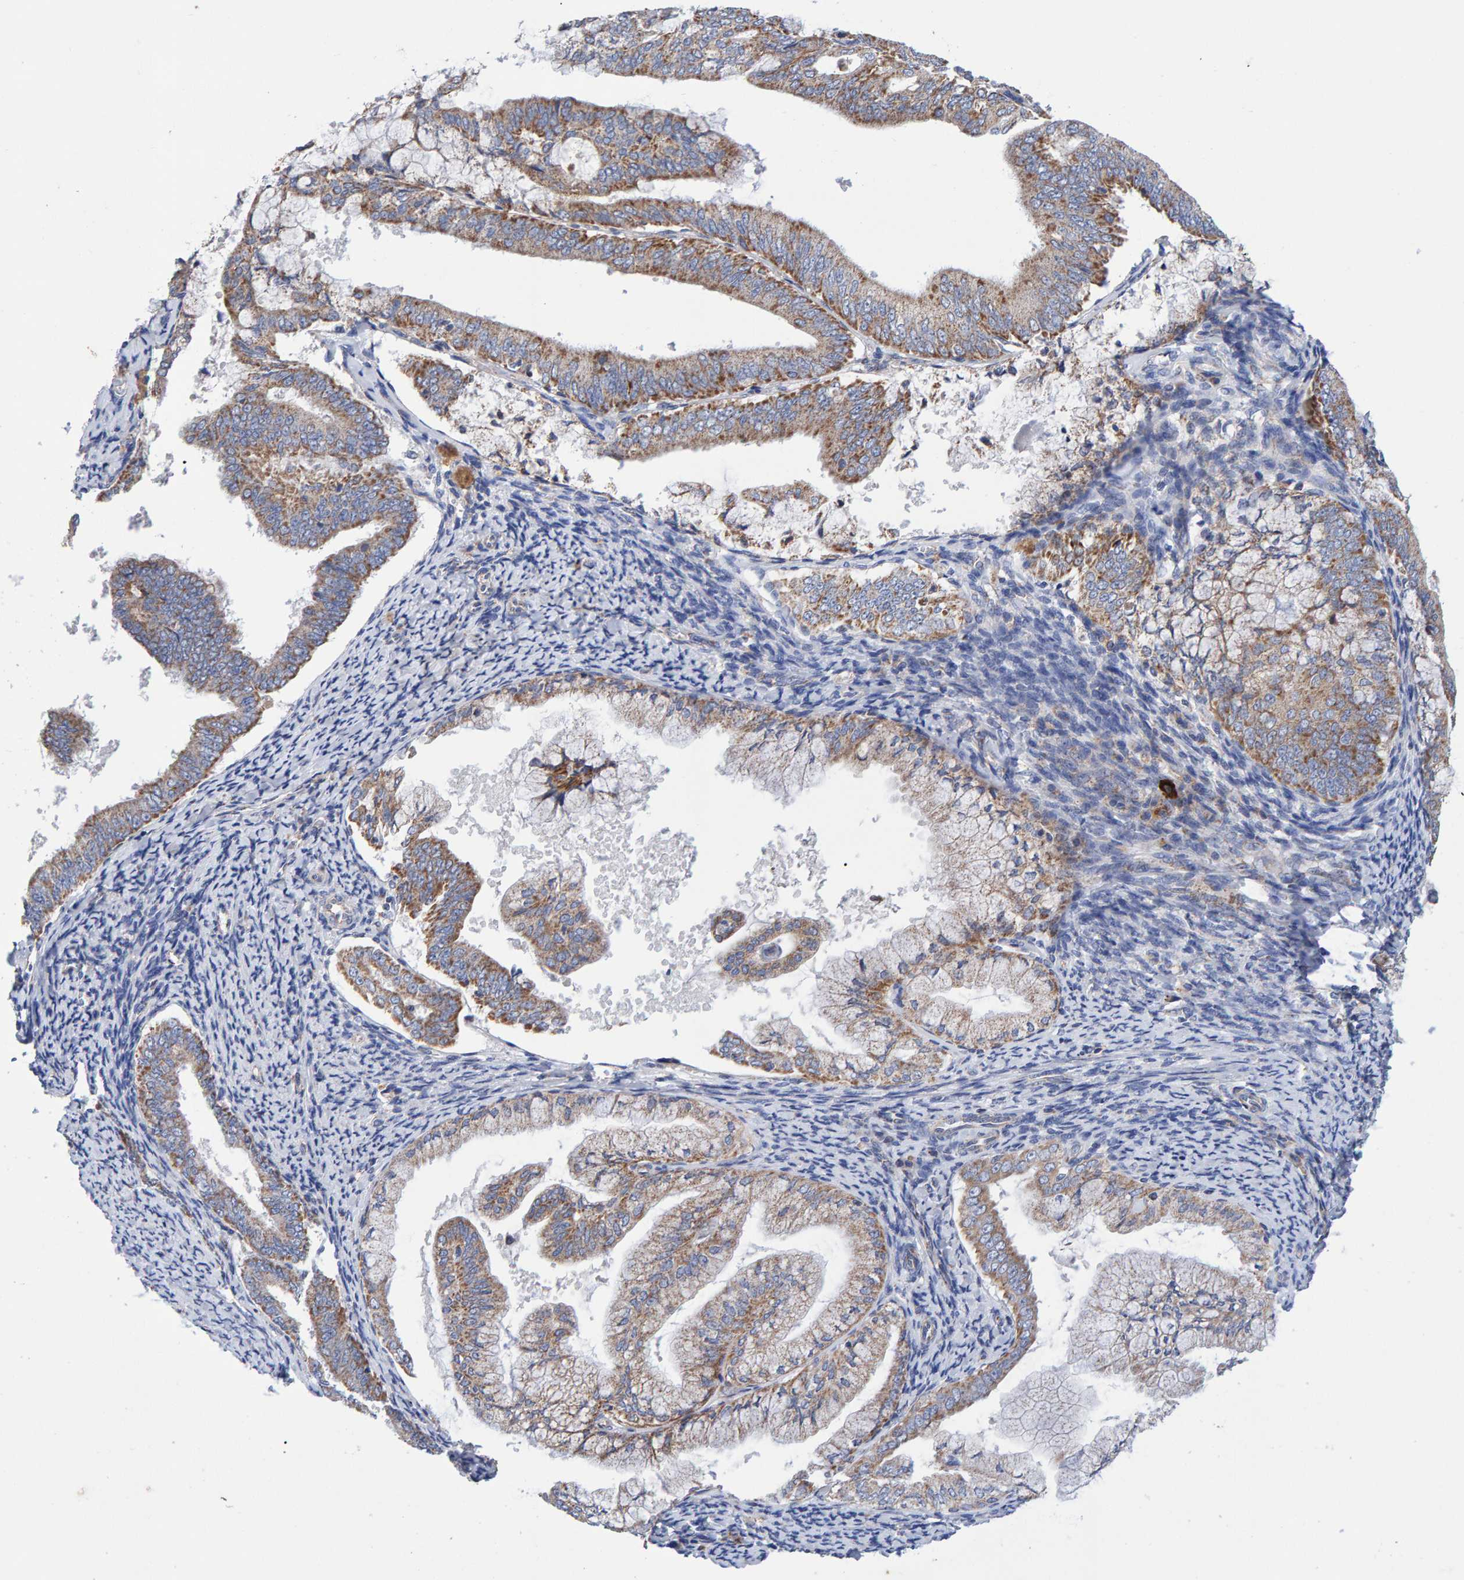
{"staining": {"intensity": "moderate", "quantity": "25%-75%", "location": "cytoplasmic/membranous"}, "tissue": "endometrial cancer", "cell_type": "Tumor cells", "image_type": "cancer", "snomed": [{"axis": "morphology", "description": "Adenocarcinoma, NOS"}, {"axis": "topography", "description": "Endometrium"}], "caption": "High-magnification brightfield microscopy of adenocarcinoma (endometrial) stained with DAB (3,3'-diaminobenzidine) (brown) and counterstained with hematoxylin (blue). tumor cells exhibit moderate cytoplasmic/membranous positivity is appreciated in approximately25%-75% of cells.", "gene": "EFR3A", "patient": {"sex": "female", "age": 63}}